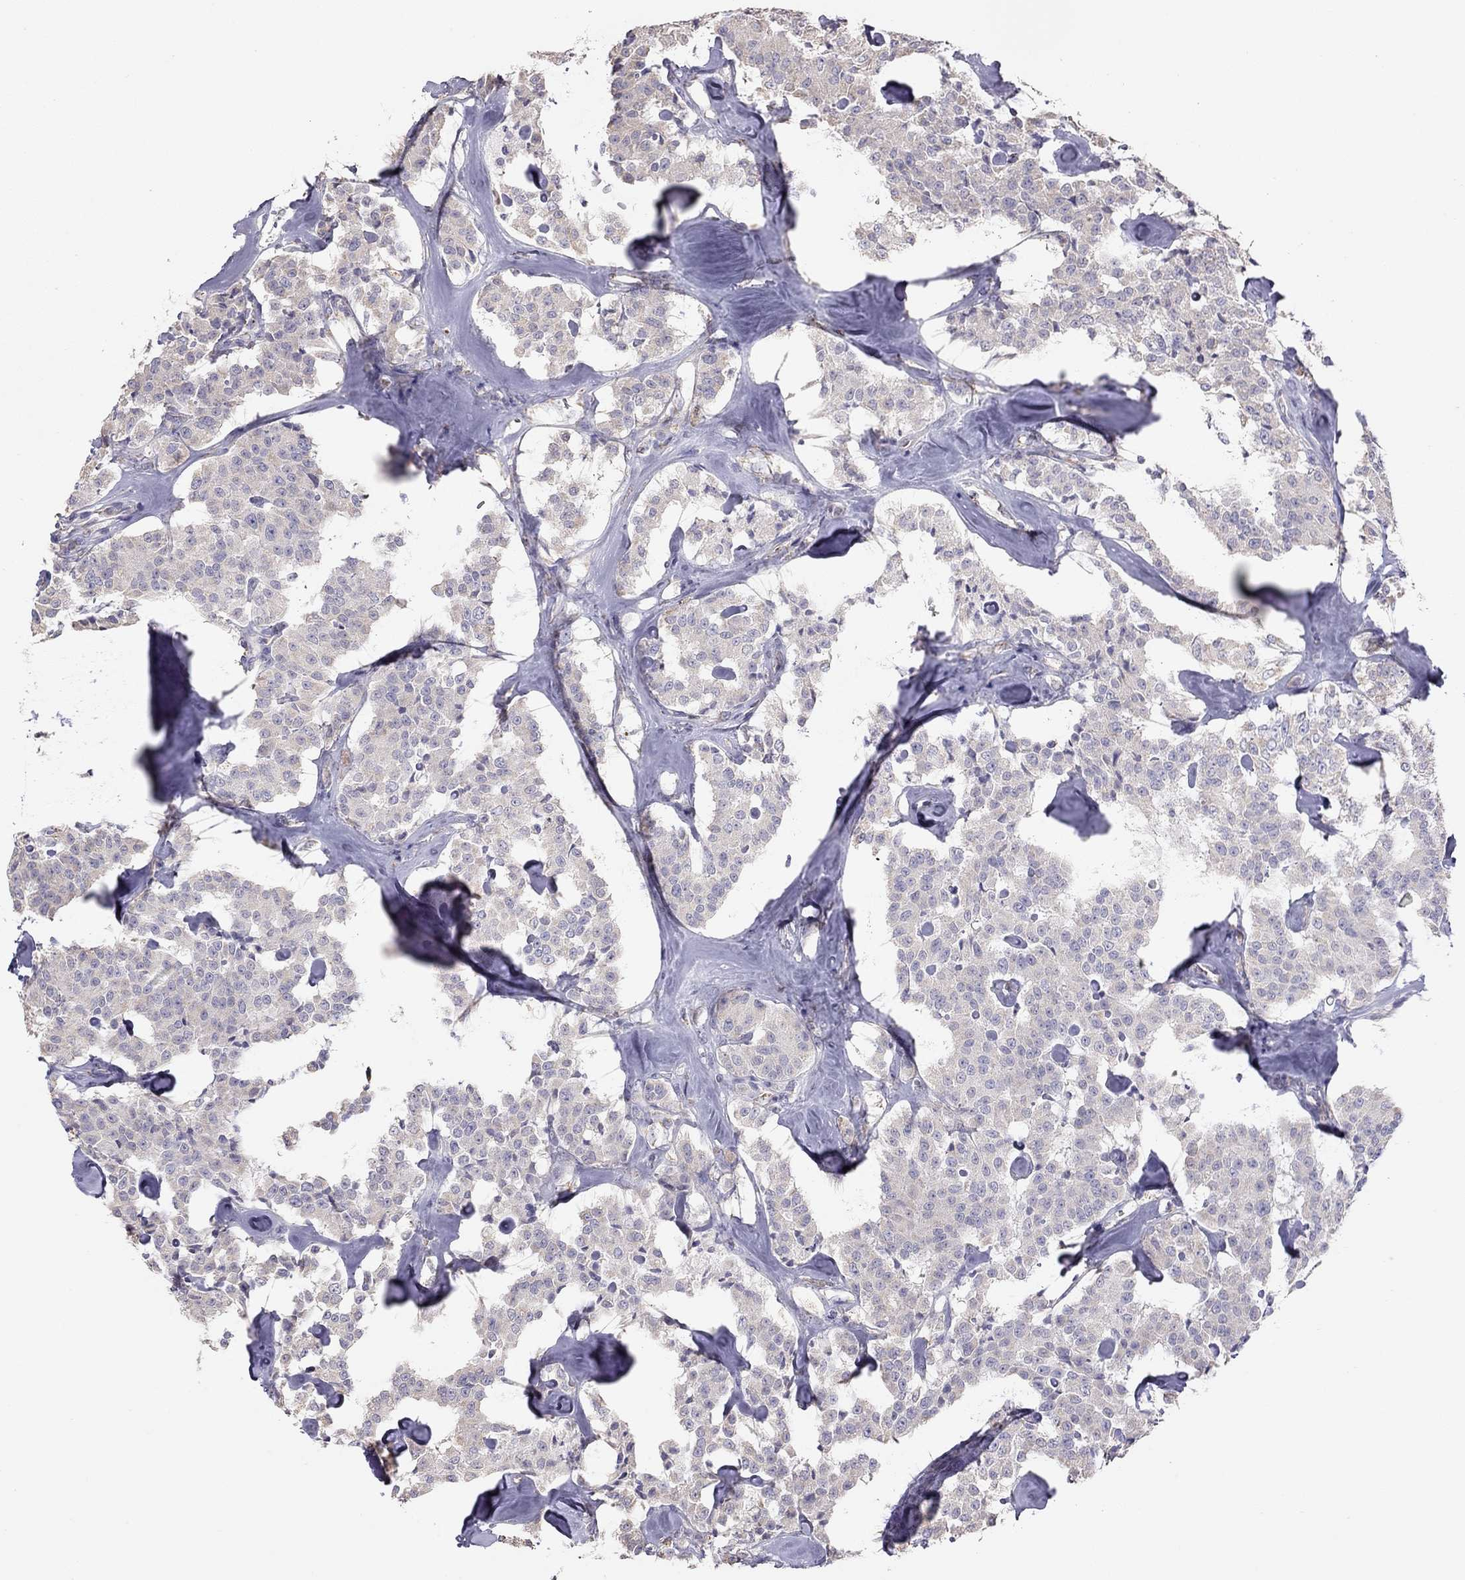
{"staining": {"intensity": "negative", "quantity": "none", "location": "none"}, "tissue": "carcinoid", "cell_type": "Tumor cells", "image_type": "cancer", "snomed": [{"axis": "morphology", "description": "Carcinoid, malignant, NOS"}, {"axis": "topography", "description": "Pancreas"}], "caption": "Photomicrograph shows no protein expression in tumor cells of carcinoid (malignant) tissue. The staining is performed using DAB (3,3'-diaminobenzidine) brown chromogen with nuclei counter-stained in using hematoxylin.", "gene": "LRIT3", "patient": {"sex": "male", "age": 41}}